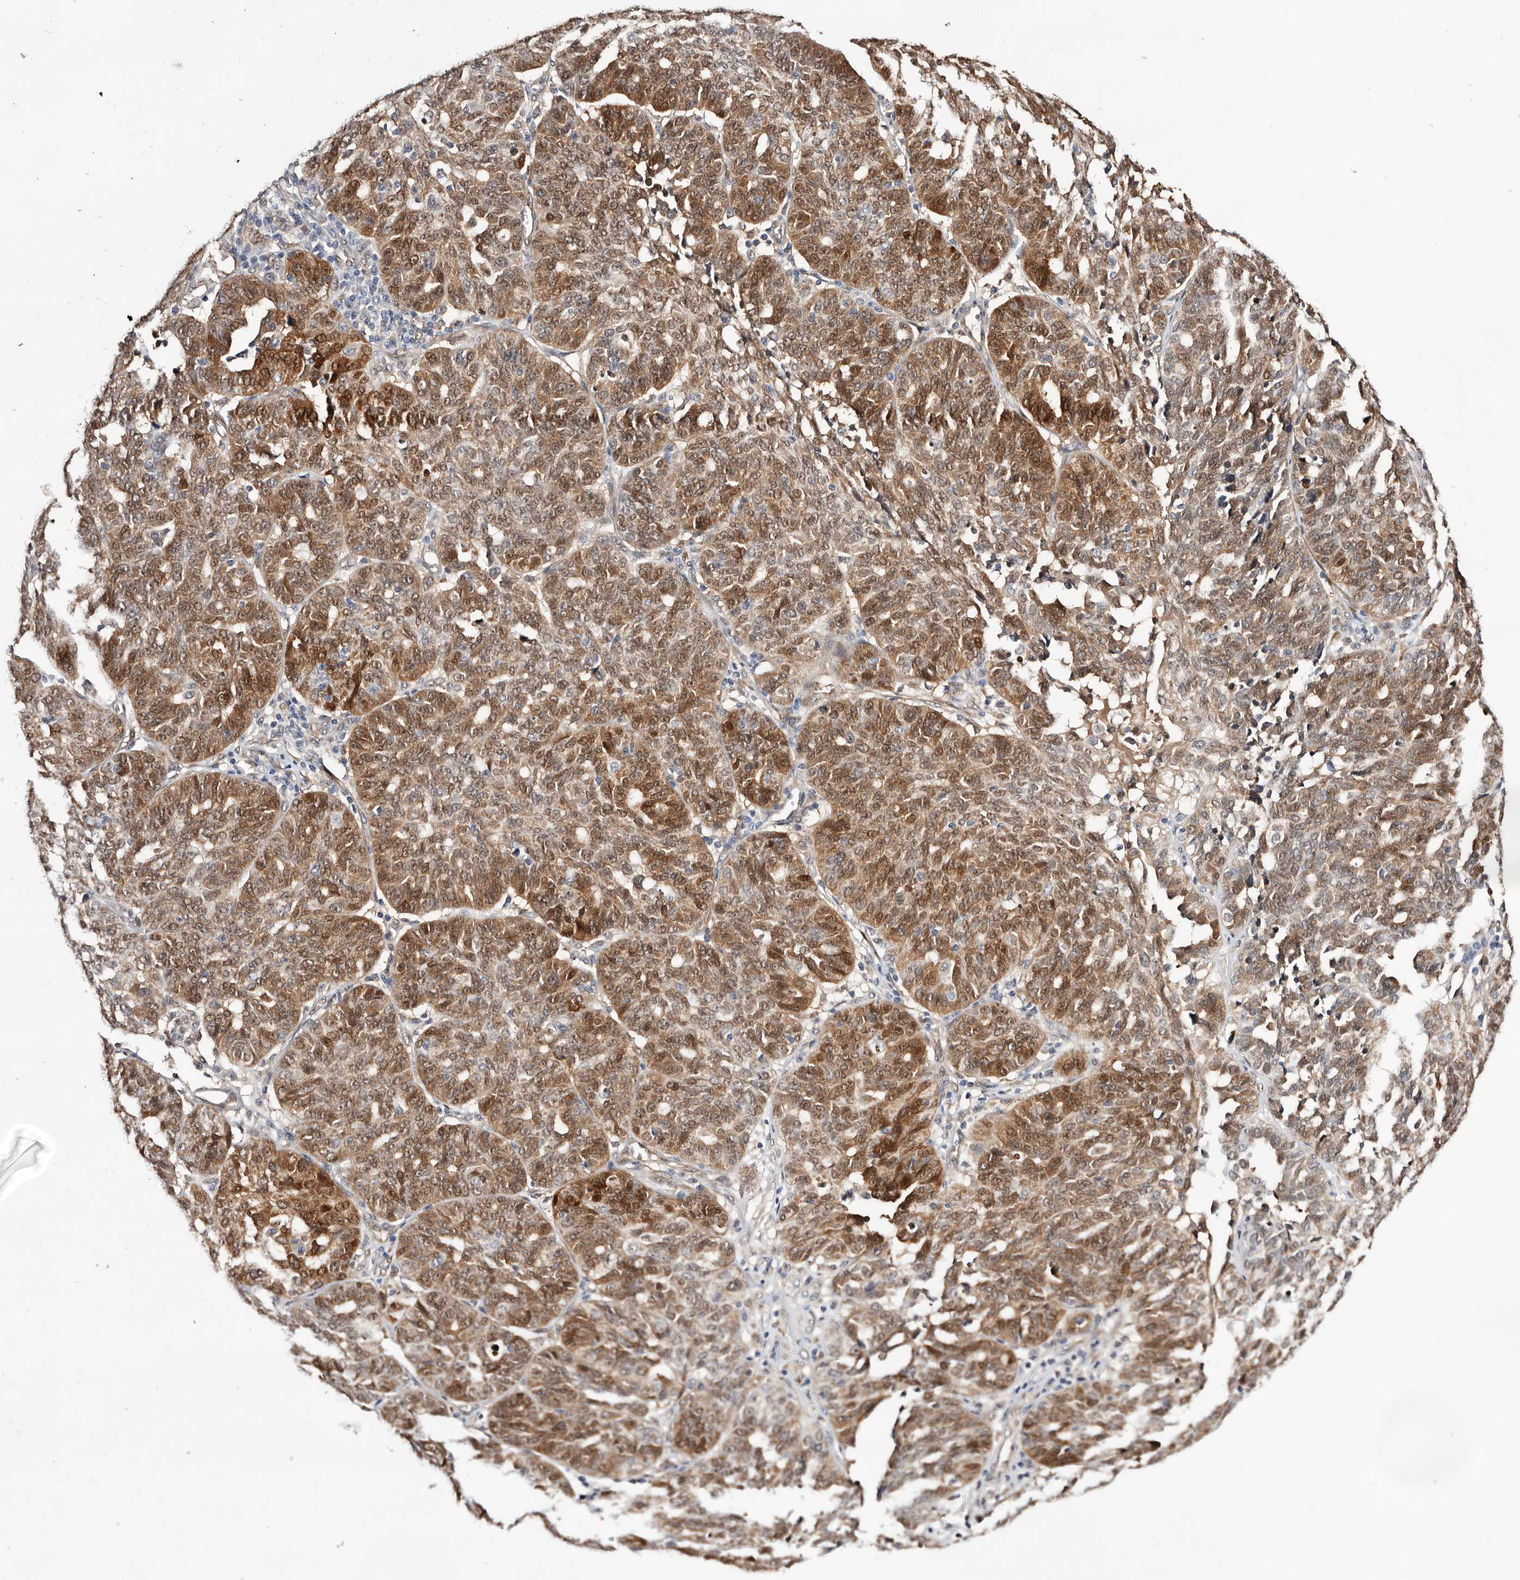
{"staining": {"intensity": "moderate", "quantity": ">75%", "location": "cytoplasmic/membranous,nuclear"}, "tissue": "ovarian cancer", "cell_type": "Tumor cells", "image_type": "cancer", "snomed": [{"axis": "morphology", "description": "Cystadenocarcinoma, serous, NOS"}, {"axis": "topography", "description": "Ovary"}], "caption": "Protein expression analysis of ovarian serous cystadenocarcinoma reveals moderate cytoplasmic/membranous and nuclear expression in approximately >75% of tumor cells.", "gene": "TP53I3", "patient": {"sex": "female", "age": 59}}